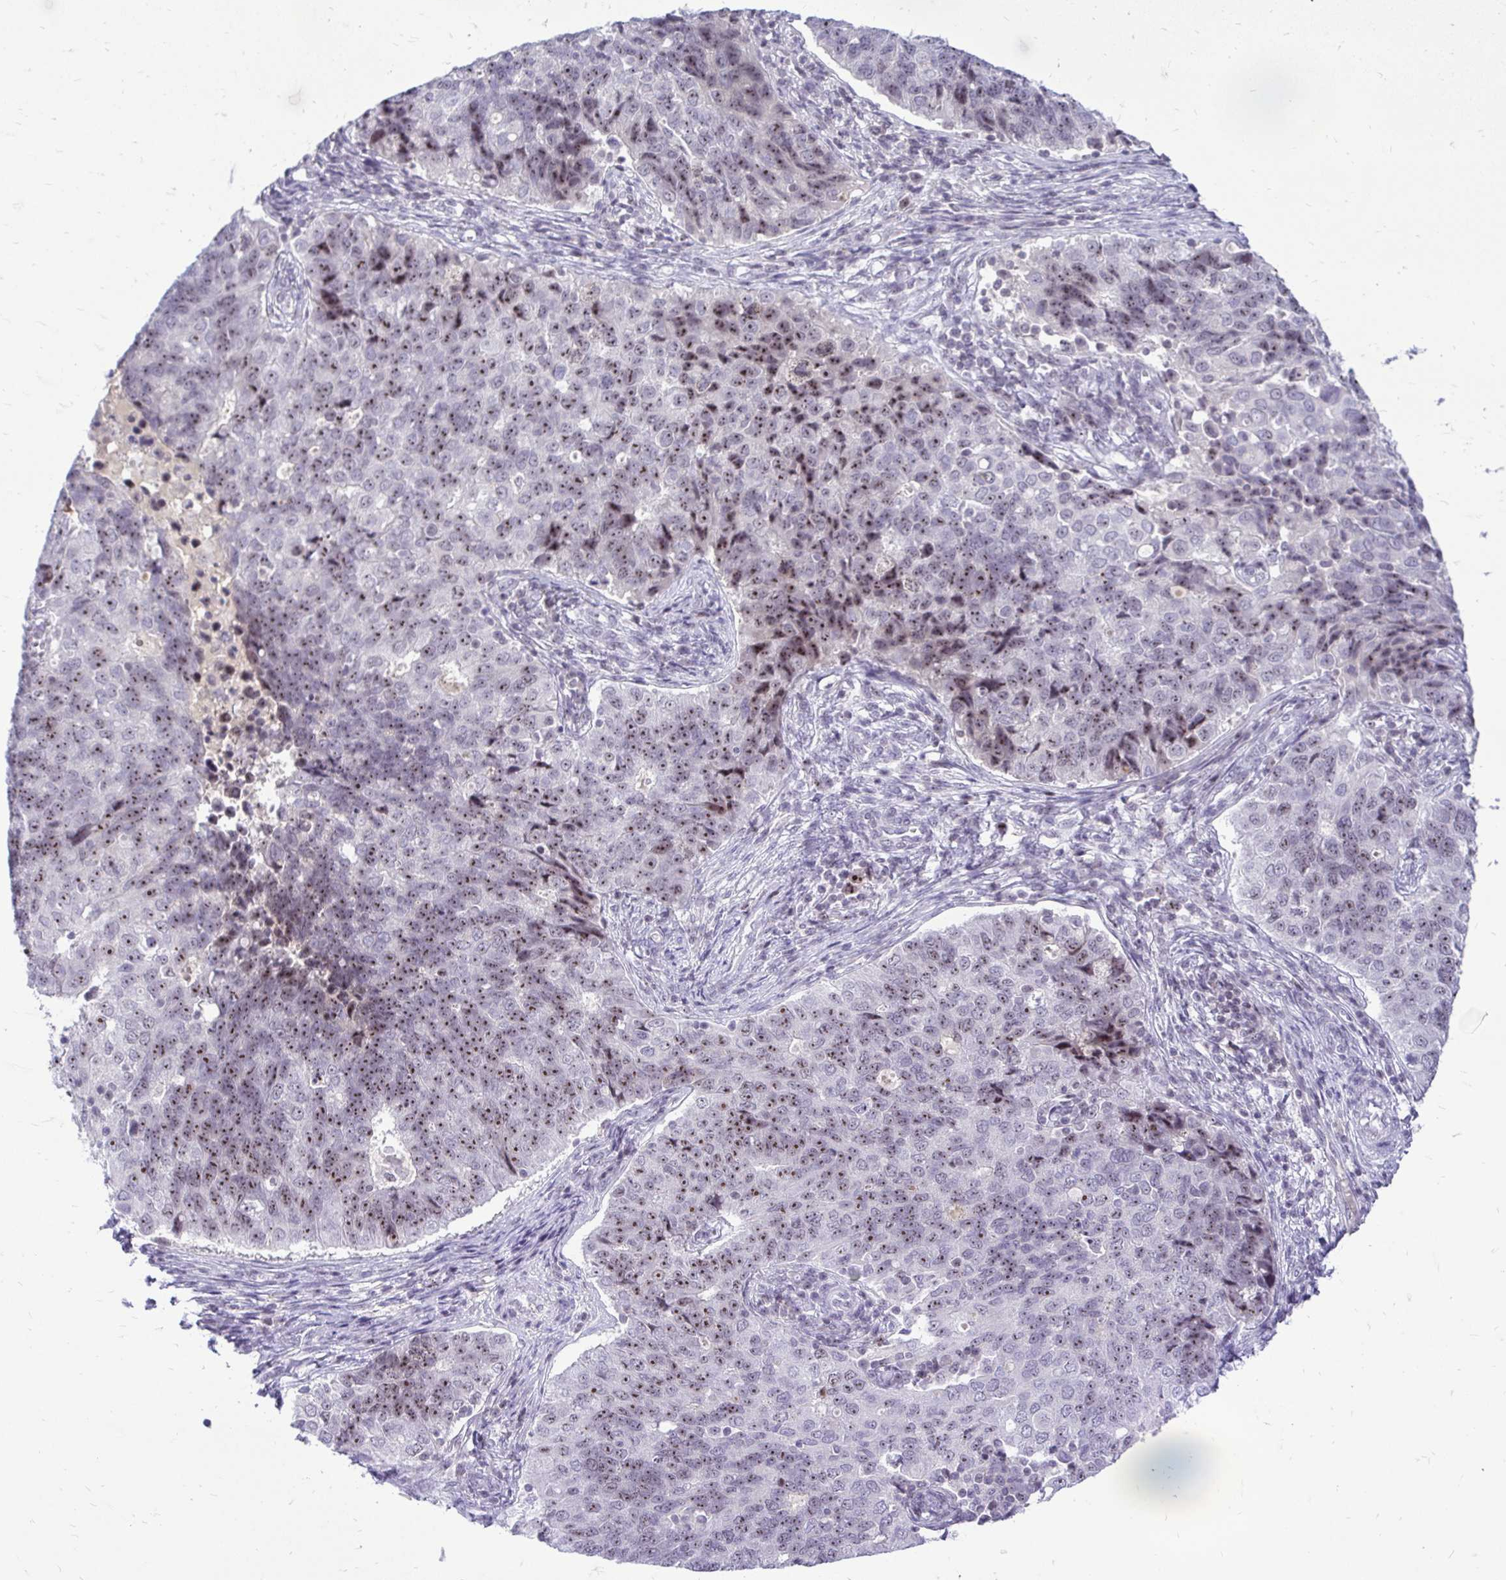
{"staining": {"intensity": "moderate", "quantity": "25%-75%", "location": "nuclear"}, "tissue": "endometrial cancer", "cell_type": "Tumor cells", "image_type": "cancer", "snomed": [{"axis": "morphology", "description": "Adenocarcinoma, NOS"}, {"axis": "topography", "description": "Endometrium"}], "caption": "About 25%-75% of tumor cells in human endometrial adenocarcinoma show moderate nuclear protein staining as visualized by brown immunohistochemical staining.", "gene": "NIFK", "patient": {"sex": "female", "age": 43}}